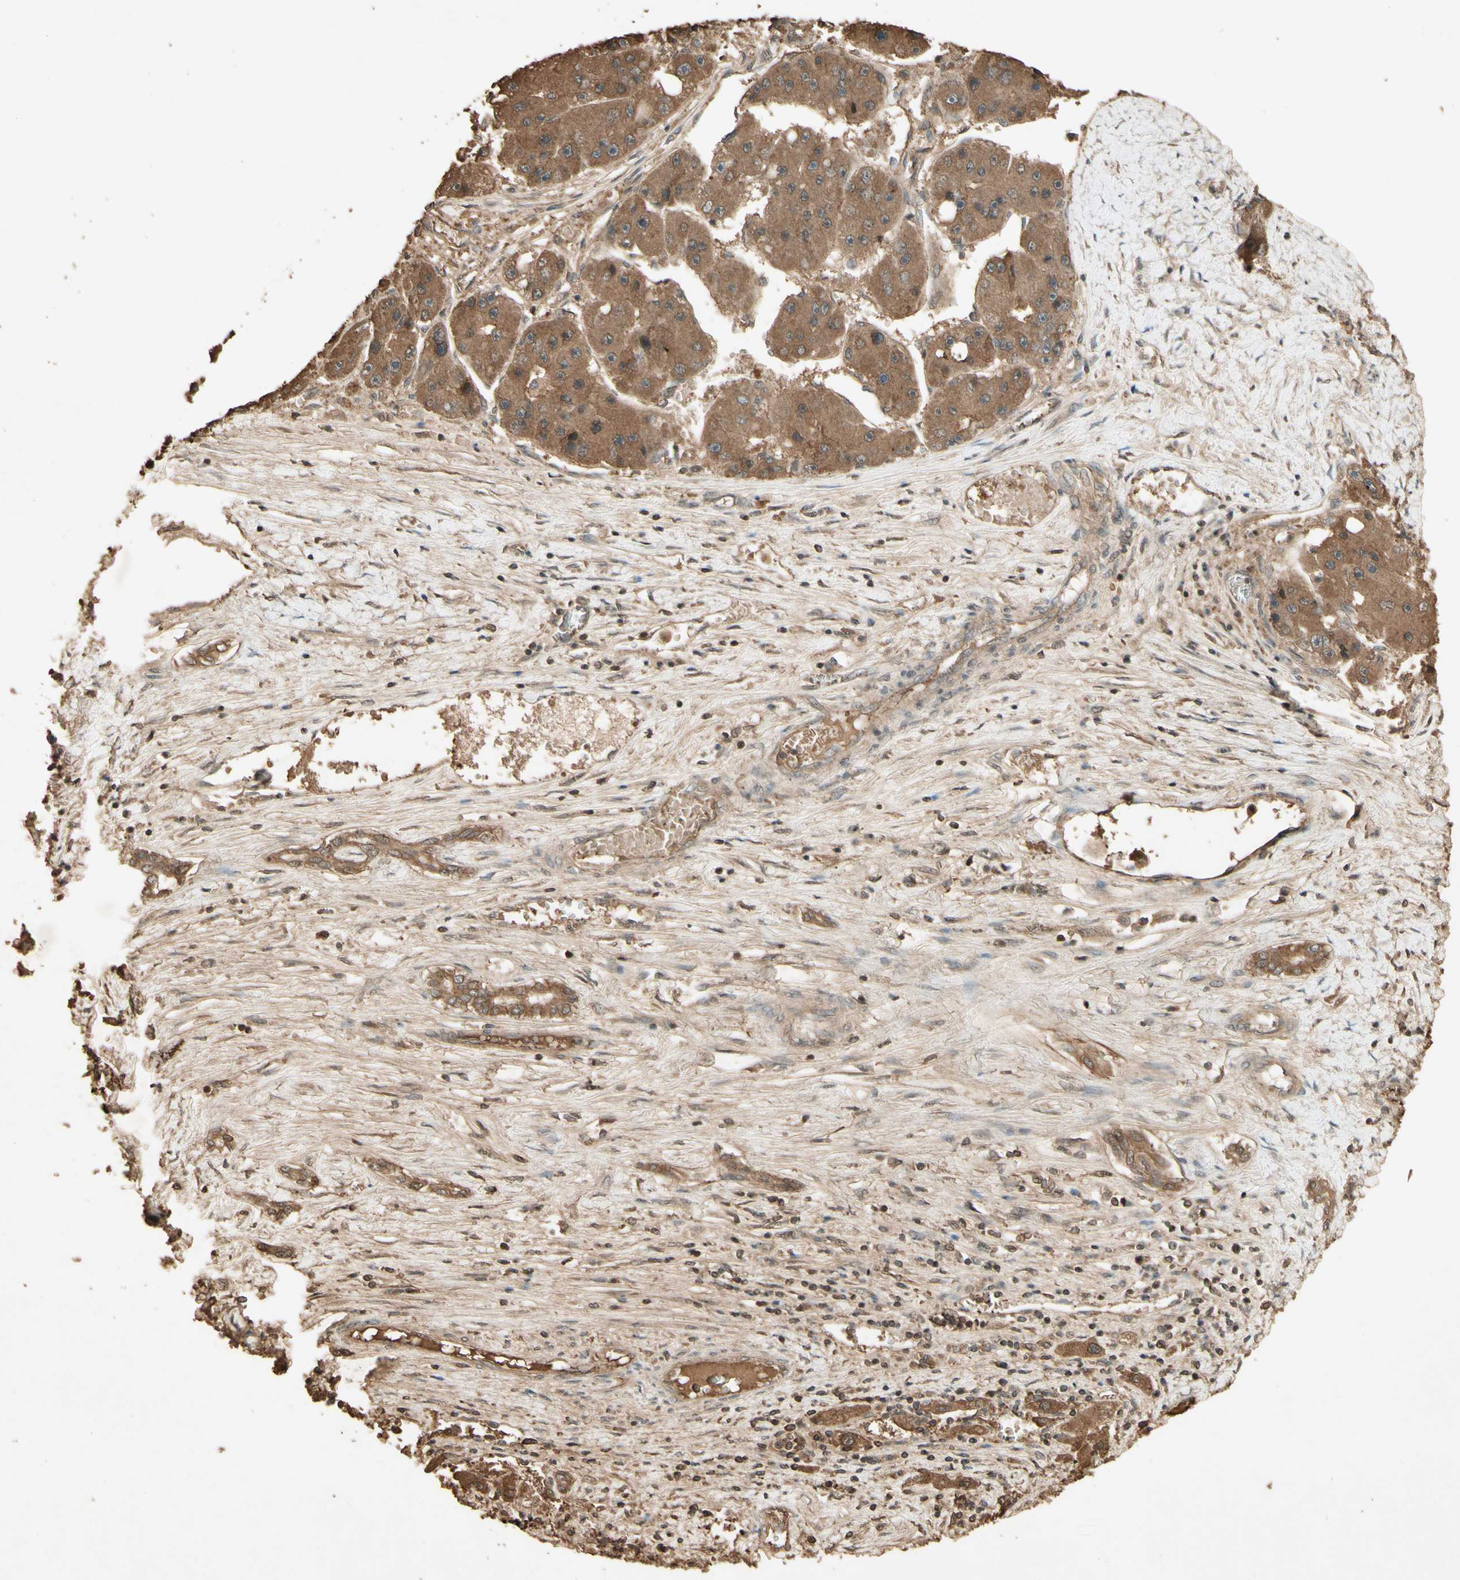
{"staining": {"intensity": "moderate", "quantity": ">75%", "location": "cytoplasmic/membranous"}, "tissue": "liver cancer", "cell_type": "Tumor cells", "image_type": "cancer", "snomed": [{"axis": "morphology", "description": "Carcinoma, Hepatocellular, NOS"}, {"axis": "topography", "description": "Liver"}], "caption": "Immunohistochemistry (IHC) staining of hepatocellular carcinoma (liver), which exhibits medium levels of moderate cytoplasmic/membranous staining in approximately >75% of tumor cells indicating moderate cytoplasmic/membranous protein expression. The staining was performed using DAB (brown) for protein detection and nuclei were counterstained in hematoxylin (blue).", "gene": "SMAD9", "patient": {"sex": "female", "age": 61}}